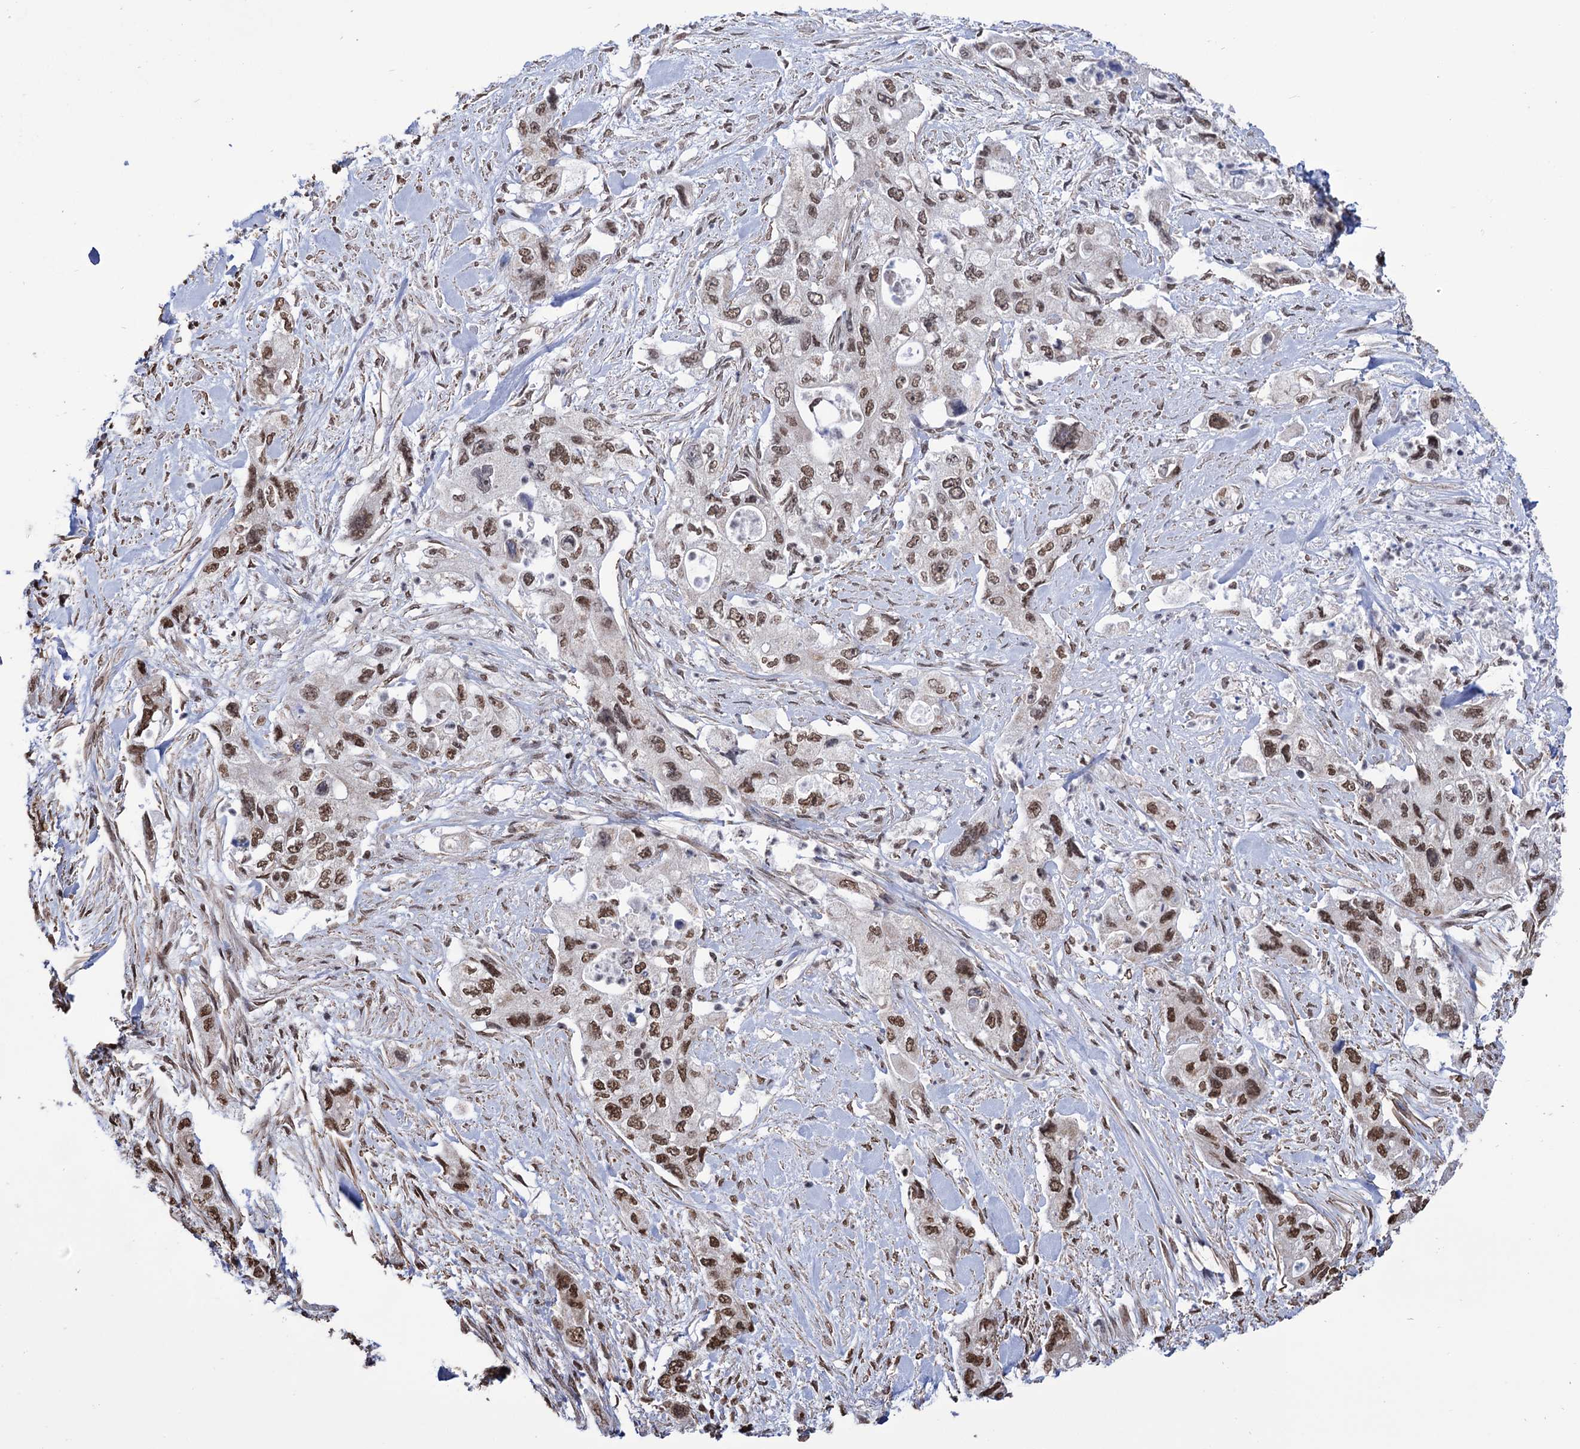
{"staining": {"intensity": "moderate", "quantity": ">75%", "location": "nuclear"}, "tissue": "pancreatic cancer", "cell_type": "Tumor cells", "image_type": "cancer", "snomed": [{"axis": "morphology", "description": "Adenocarcinoma, NOS"}, {"axis": "topography", "description": "Pancreas"}], "caption": "Protein positivity by immunohistochemistry reveals moderate nuclear positivity in about >75% of tumor cells in pancreatic adenocarcinoma.", "gene": "ABHD10", "patient": {"sex": "female", "age": 73}}